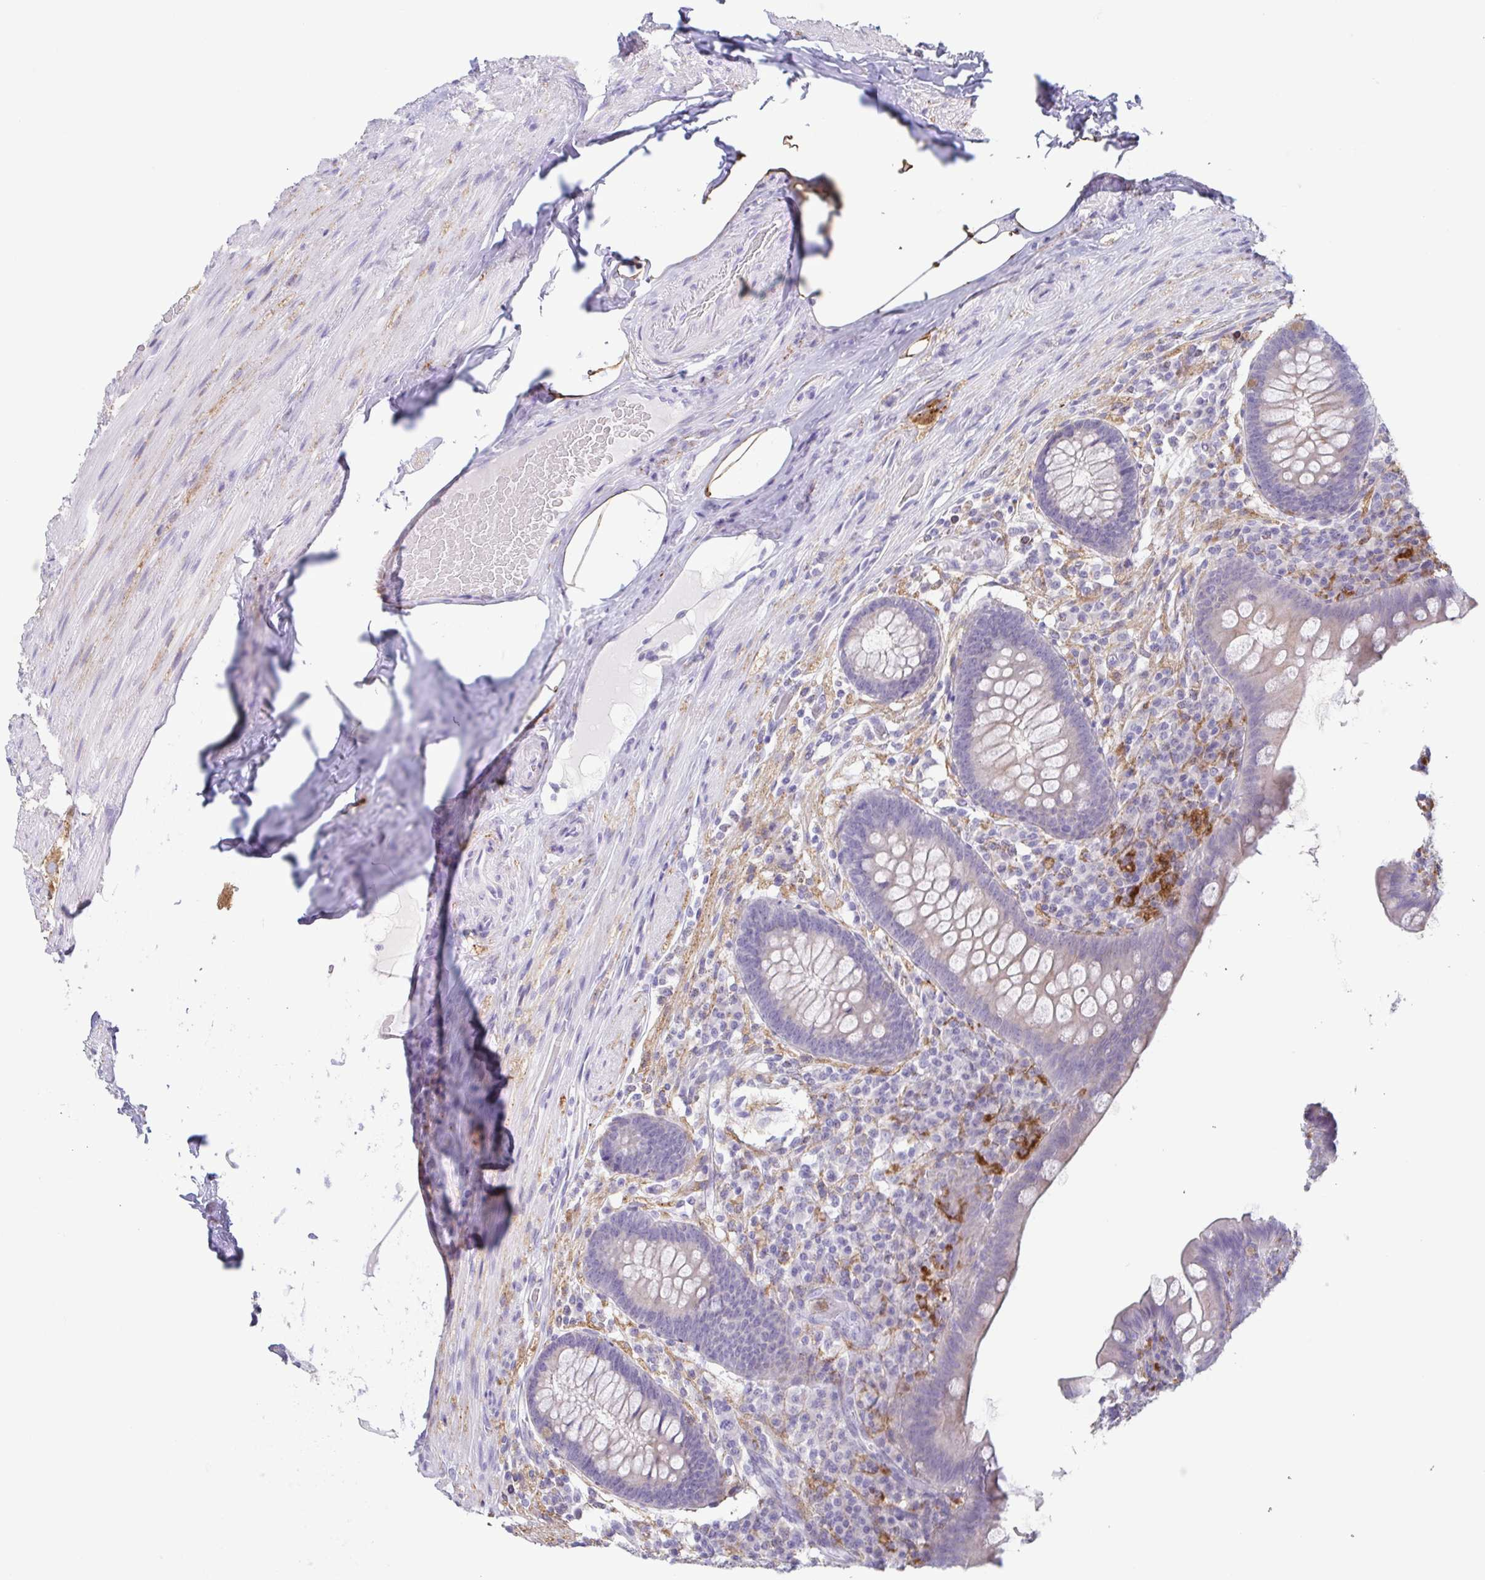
{"staining": {"intensity": "negative", "quantity": "none", "location": "none"}, "tissue": "appendix", "cell_type": "Glandular cells", "image_type": "normal", "snomed": [{"axis": "morphology", "description": "Normal tissue, NOS"}, {"axis": "topography", "description": "Appendix"}], "caption": "This micrograph is of unremarkable appendix stained with IHC to label a protein in brown with the nuclei are counter-stained blue. There is no expression in glandular cells.", "gene": "ATP6V1G2", "patient": {"sex": "male", "age": 71}}